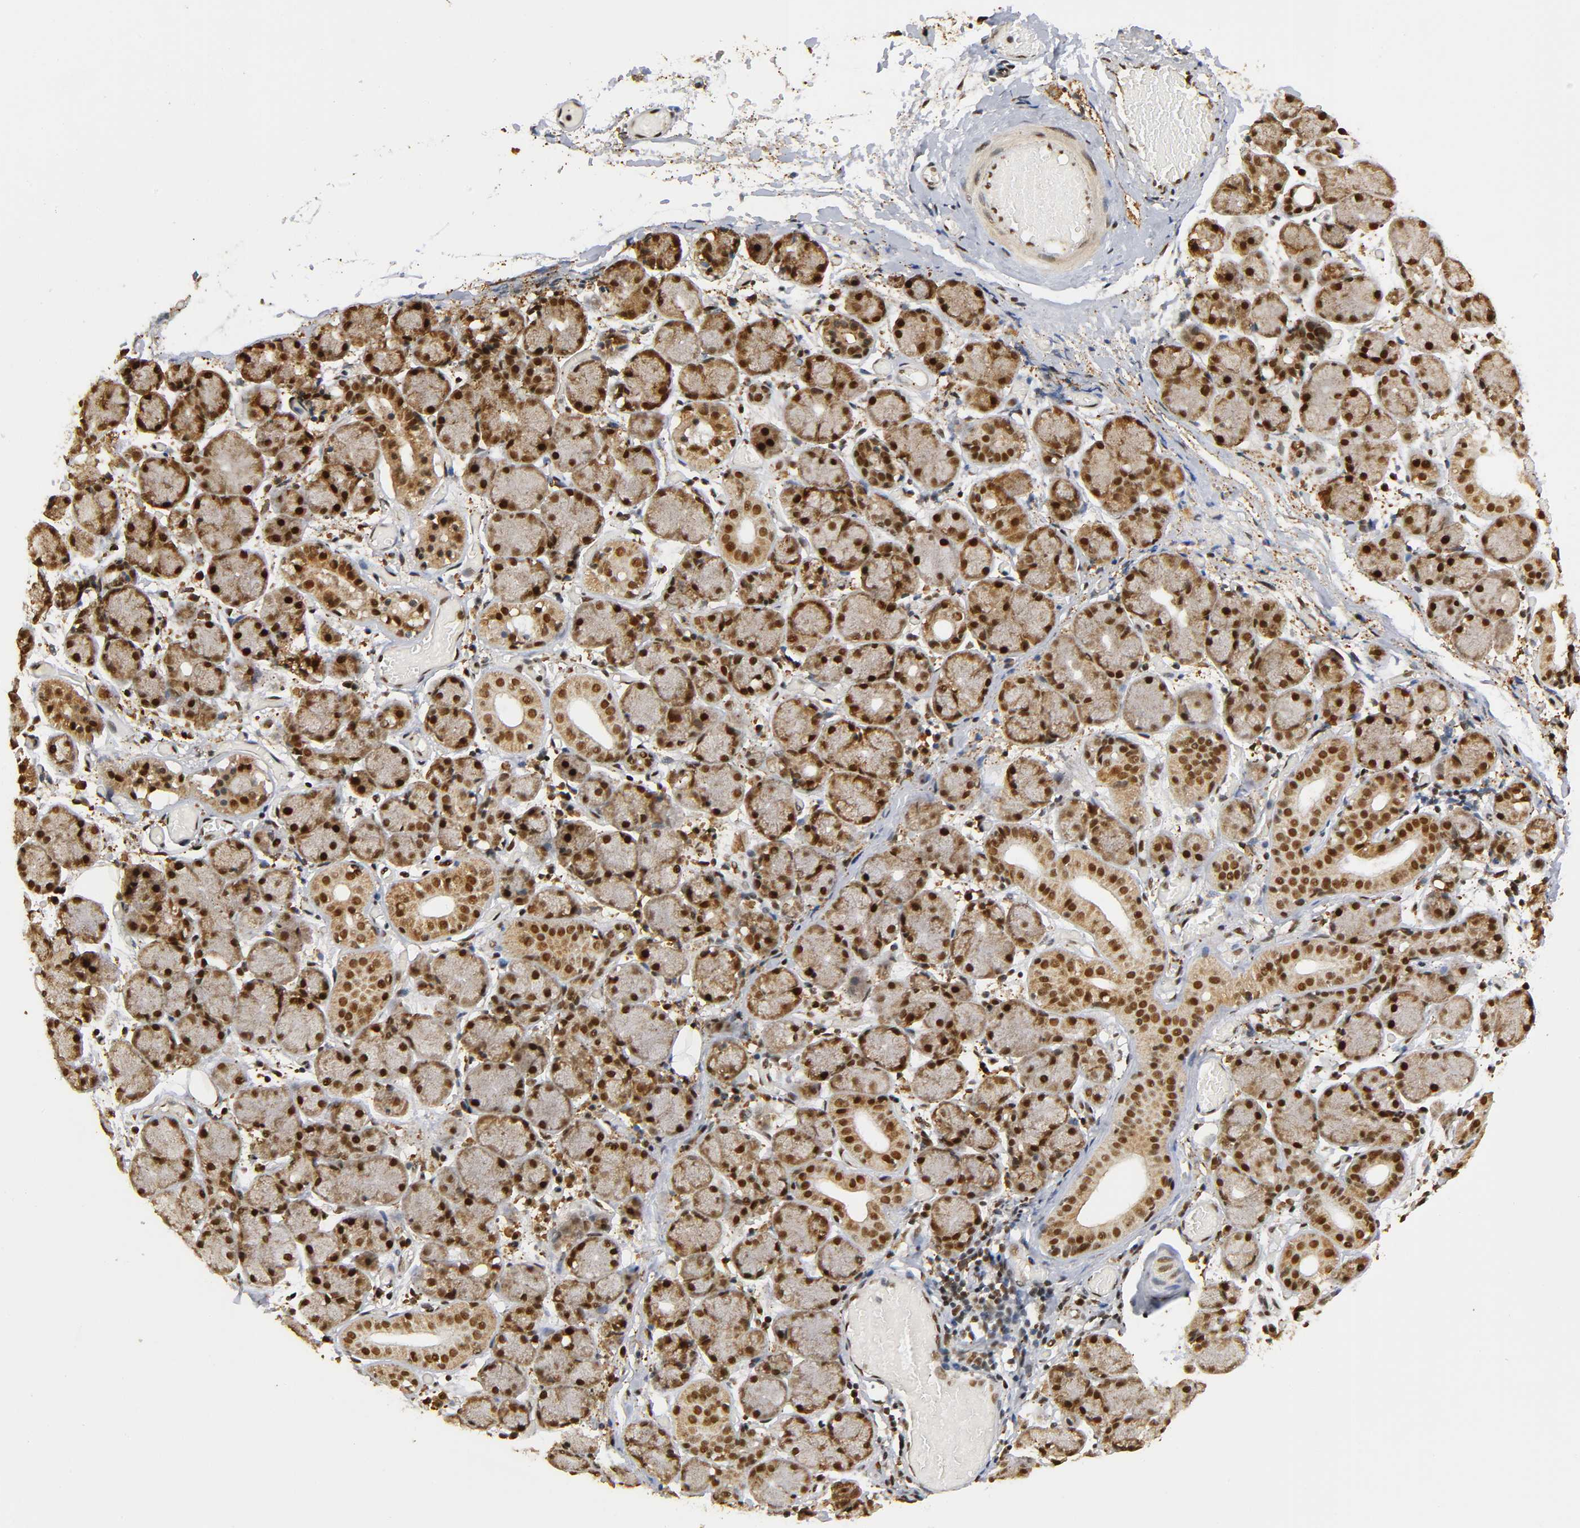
{"staining": {"intensity": "strong", "quantity": ">75%", "location": "cytoplasmic/membranous,nuclear"}, "tissue": "salivary gland", "cell_type": "Glandular cells", "image_type": "normal", "snomed": [{"axis": "morphology", "description": "Normal tissue, NOS"}, {"axis": "topography", "description": "Salivary gland"}], "caption": "High-magnification brightfield microscopy of normal salivary gland stained with DAB (brown) and counterstained with hematoxylin (blue). glandular cells exhibit strong cytoplasmic/membranous,nuclear positivity is seen in approximately>75% of cells.", "gene": "RNF122", "patient": {"sex": "female", "age": 24}}